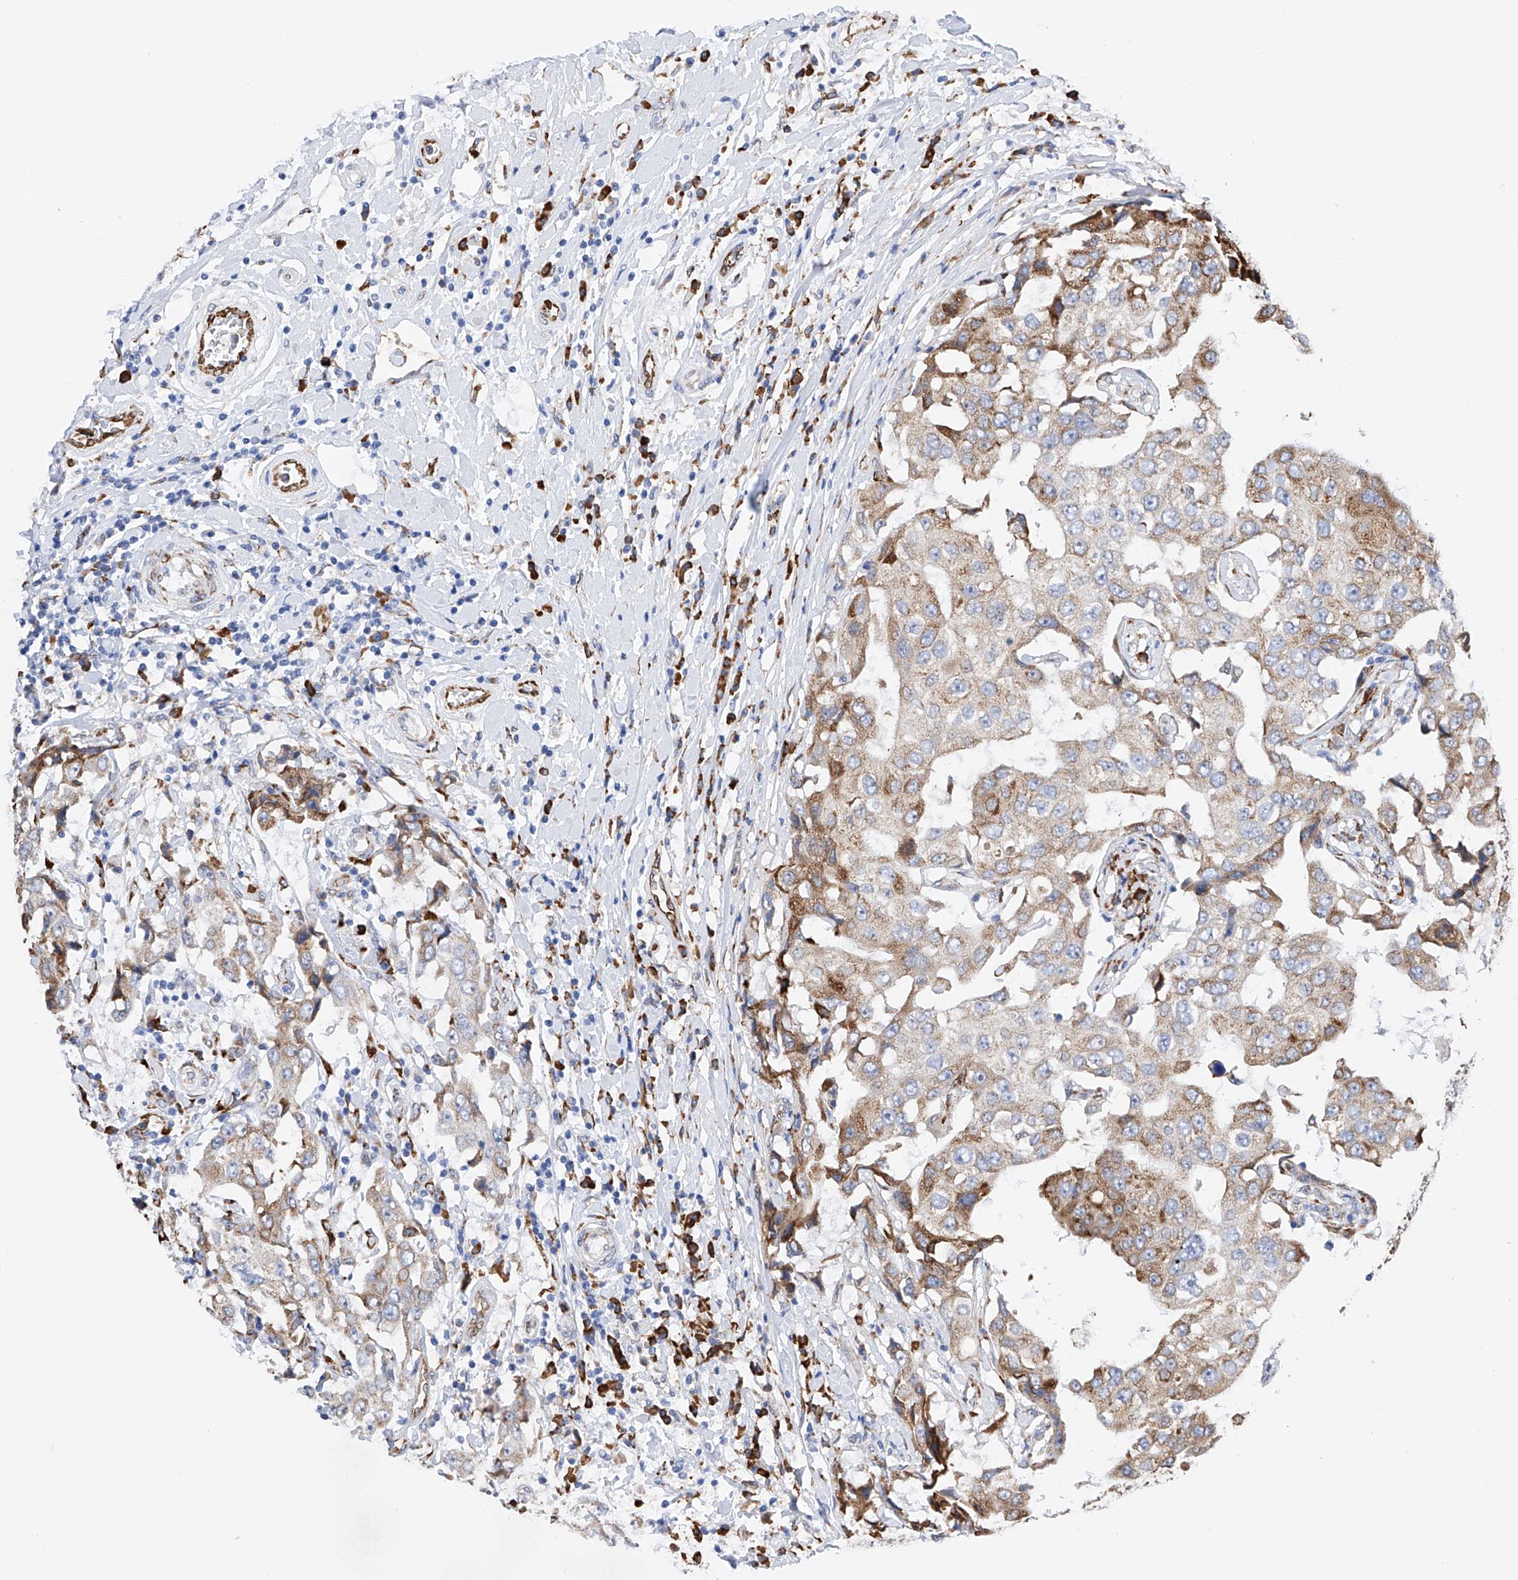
{"staining": {"intensity": "weak", "quantity": ">75%", "location": "cytoplasmic/membranous"}, "tissue": "breast cancer", "cell_type": "Tumor cells", "image_type": "cancer", "snomed": [{"axis": "morphology", "description": "Duct carcinoma"}, {"axis": "topography", "description": "Breast"}], "caption": "Tumor cells demonstrate low levels of weak cytoplasmic/membranous positivity in about >75% of cells in breast cancer.", "gene": "PDIA5", "patient": {"sex": "female", "age": 27}}